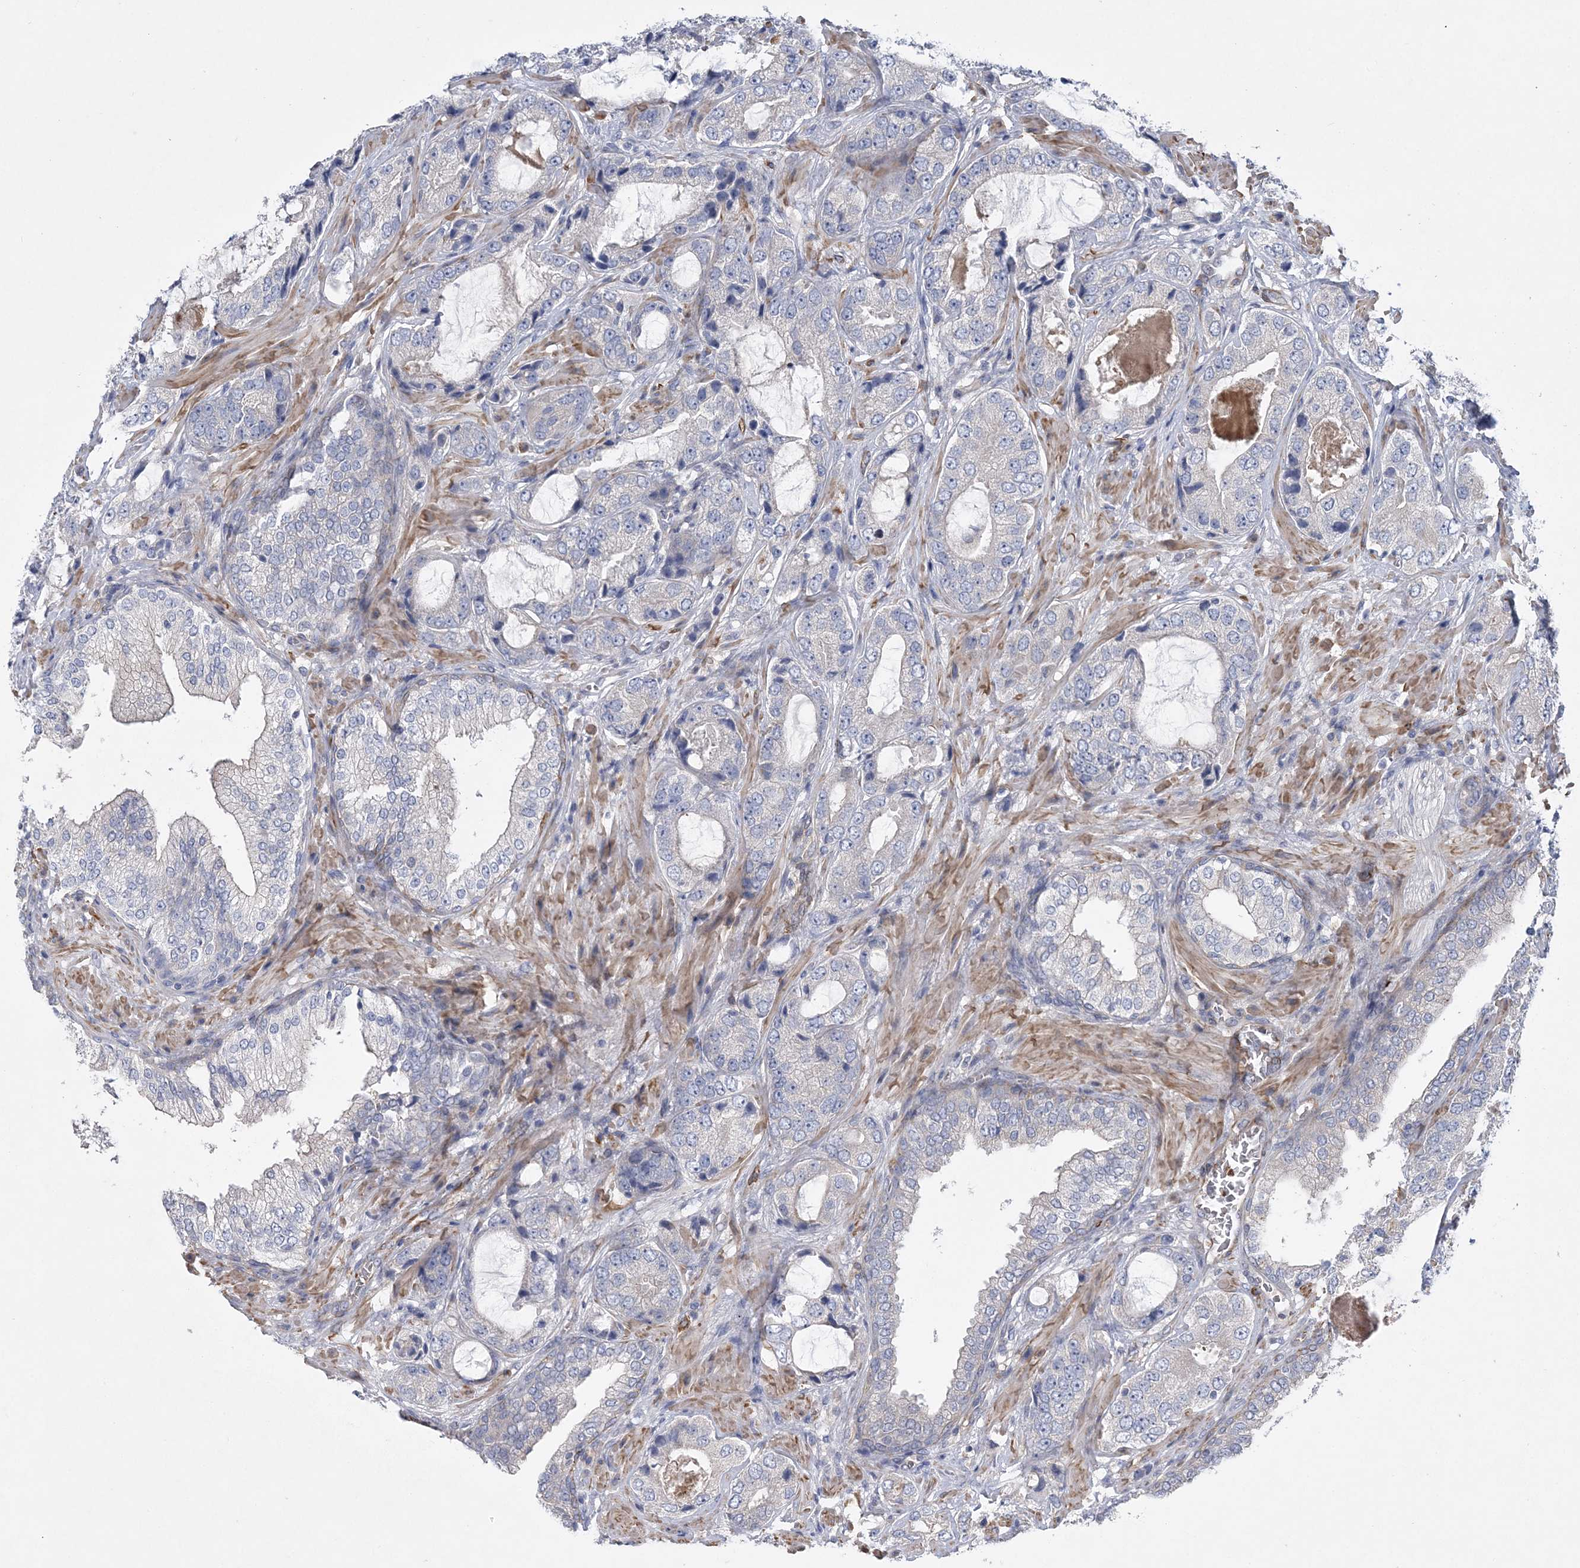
{"staining": {"intensity": "negative", "quantity": "none", "location": "none"}, "tissue": "prostate cancer", "cell_type": "Tumor cells", "image_type": "cancer", "snomed": [{"axis": "morphology", "description": "Normal tissue, NOS"}, {"axis": "morphology", "description": "Adenocarcinoma, High grade"}, {"axis": "topography", "description": "Prostate"}, {"axis": "topography", "description": "Peripheral nerve tissue"}], "caption": "This is a micrograph of IHC staining of prostate cancer, which shows no expression in tumor cells.", "gene": "CALN1", "patient": {"sex": "male", "age": 59}}